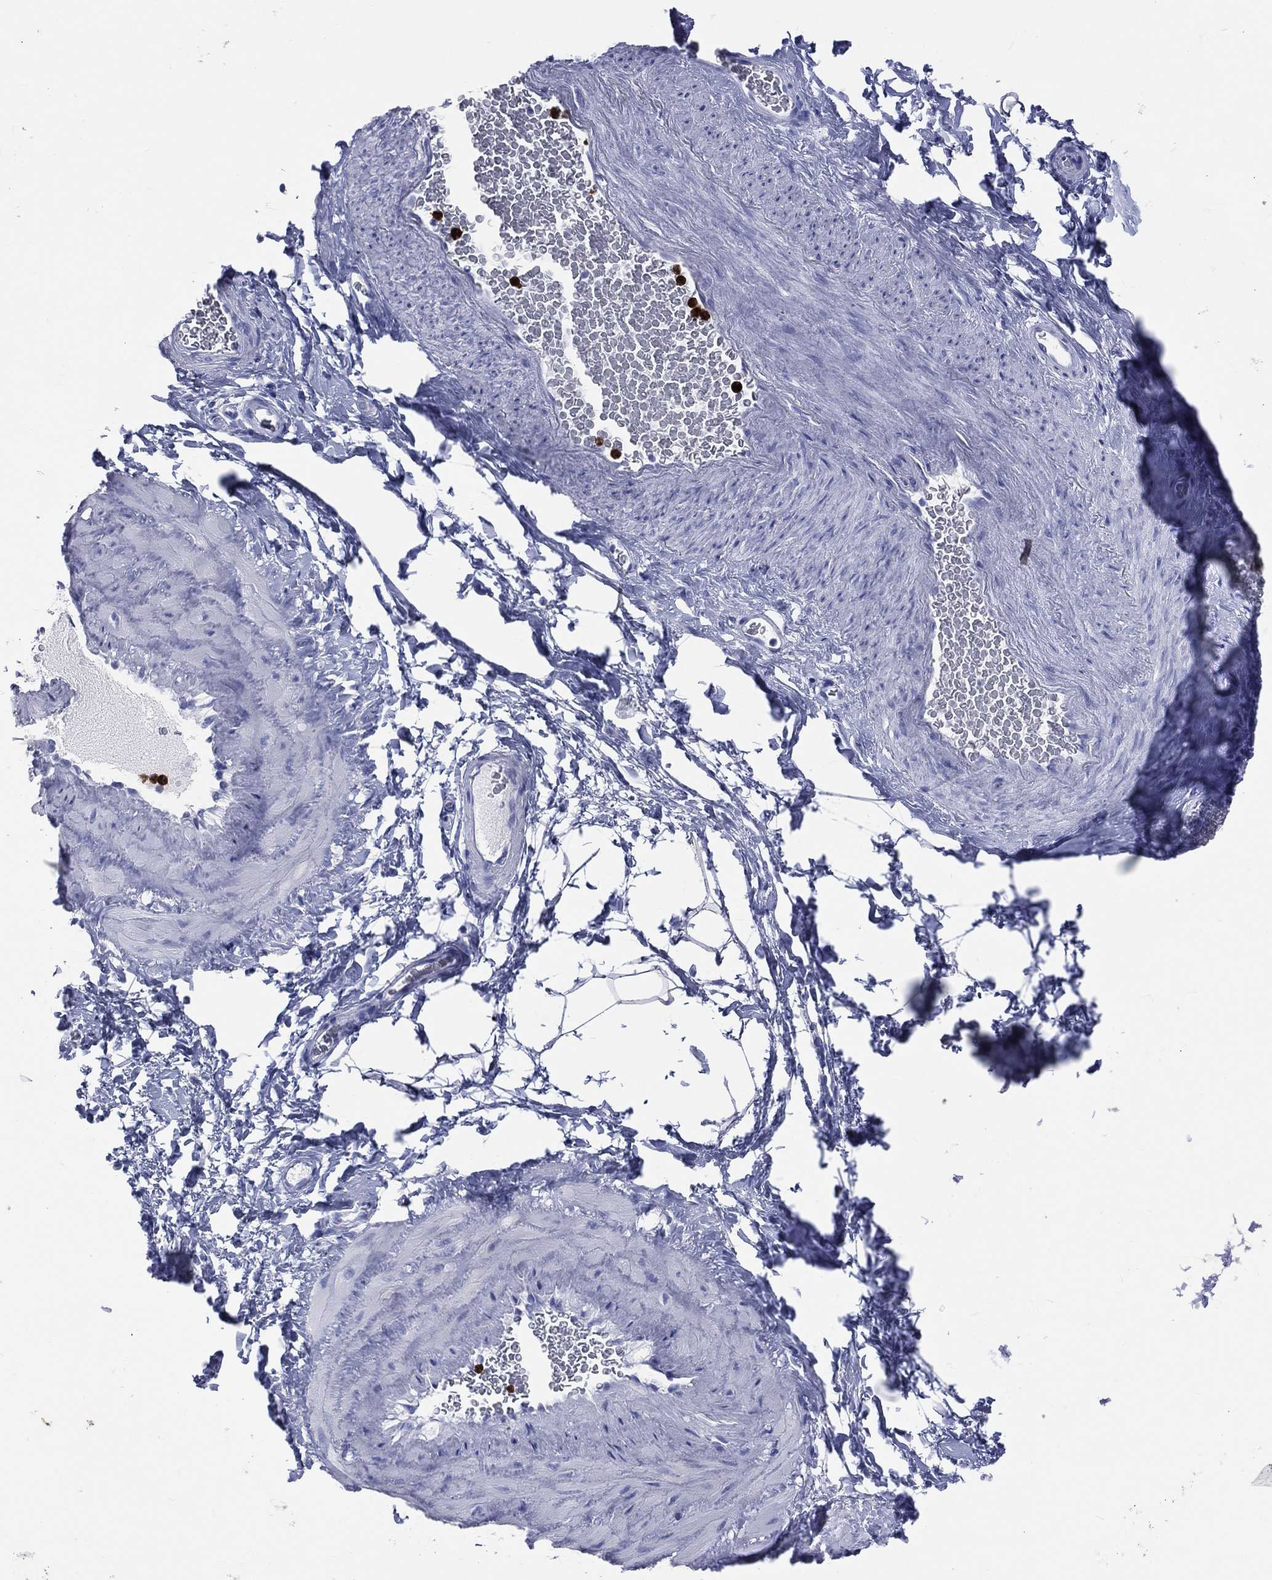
{"staining": {"intensity": "negative", "quantity": "none", "location": "none"}, "tissue": "adipose tissue", "cell_type": "Adipocytes", "image_type": "normal", "snomed": [{"axis": "morphology", "description": "Normal tissue, NOS"}, {"axis": "topography", "description": "Soft tissue"}, {"axis": "topography", "description": "Vascular tissue"}], "caption": "Unremarkable adipose tissue was stained to show a protein in brown. There is no significant expression in adipocytes. (DAB (3,3'-diaminobenzidine) immunohistochemistry (IHC) with hematoxylin counter stain).", "gene": "PGLYRP1", "patient": {"sex": "male", "age": 41}}